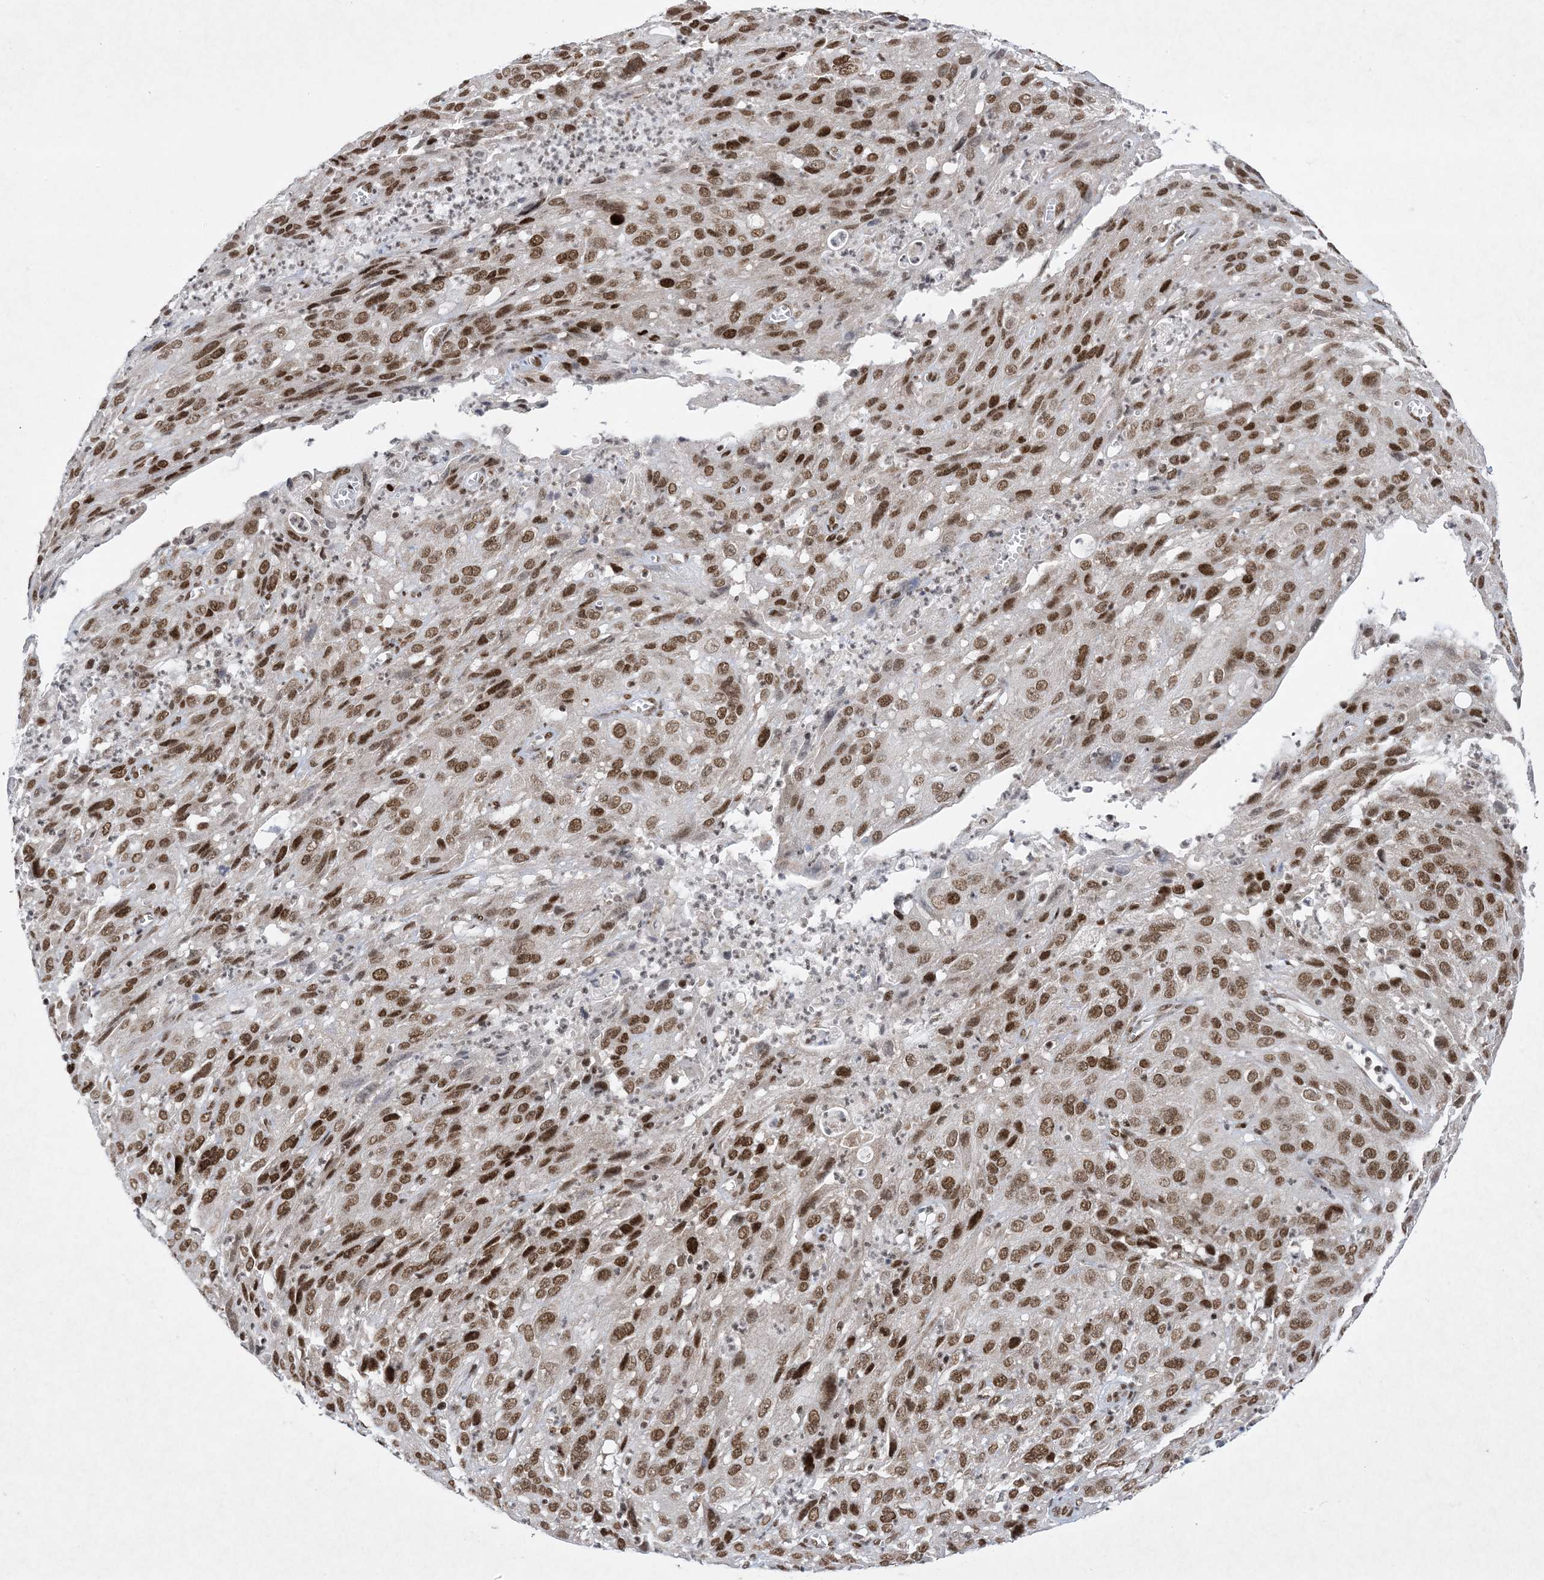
{"staining": {"intensity": "moderate", "quantity": ">75%", "location": "nuclear"}, "tissue": "cervical cancer", "cell_type": "Tumor cells", "image_type": "cancer", "snomed": [{"axis": "morphology", "description": "Squamous cell carcinoma, NOS"}, {"axis": "topography", "description": "Cervix"}], "caption": "Immunohistochemistry (IHC) (DAB) staining of cervical cancer displays moderate nuclear protein staining in about >75% of tumor cells.", "gene": "PKNOX2", "patient": {"sex": "female", "age": 32}}